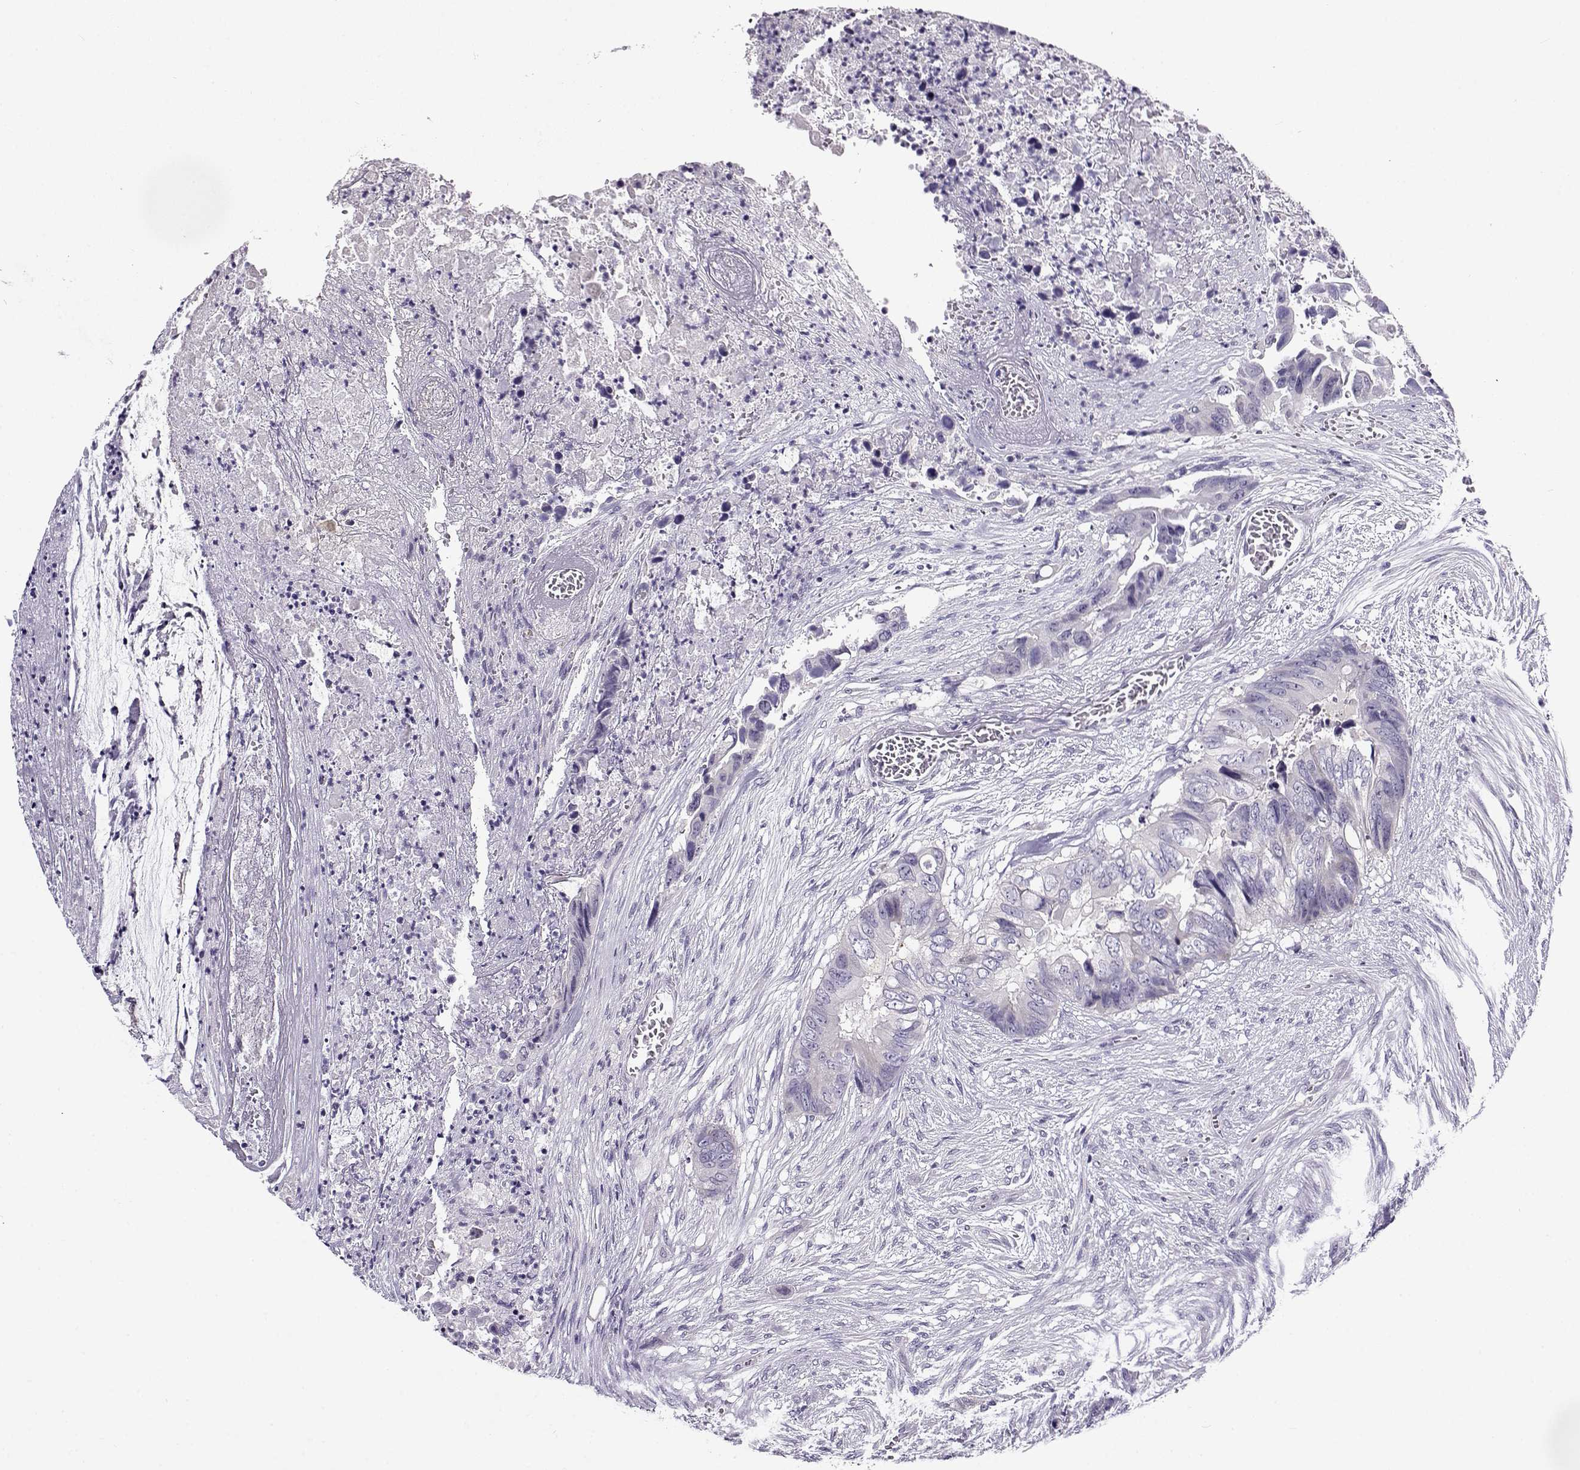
{"staining": {"intensity": "negative", "quantity": "none", "location": "none"}, "tissue": "colorectal cancer", "cell_type": "Tumor cells", "image_type": "cancer", "snomed": [{"axis": "morphology", "description": "Adenocarcinoma, NOS"}, {"axis": "topography", "description": "Rectum"}], "caption": "IHC of colorectal cancer (adenocarcinoma) demonstrates no staining in tumor cells.", "gene": "FEZF1", "patient": {"sex": "male", "age": 63}}